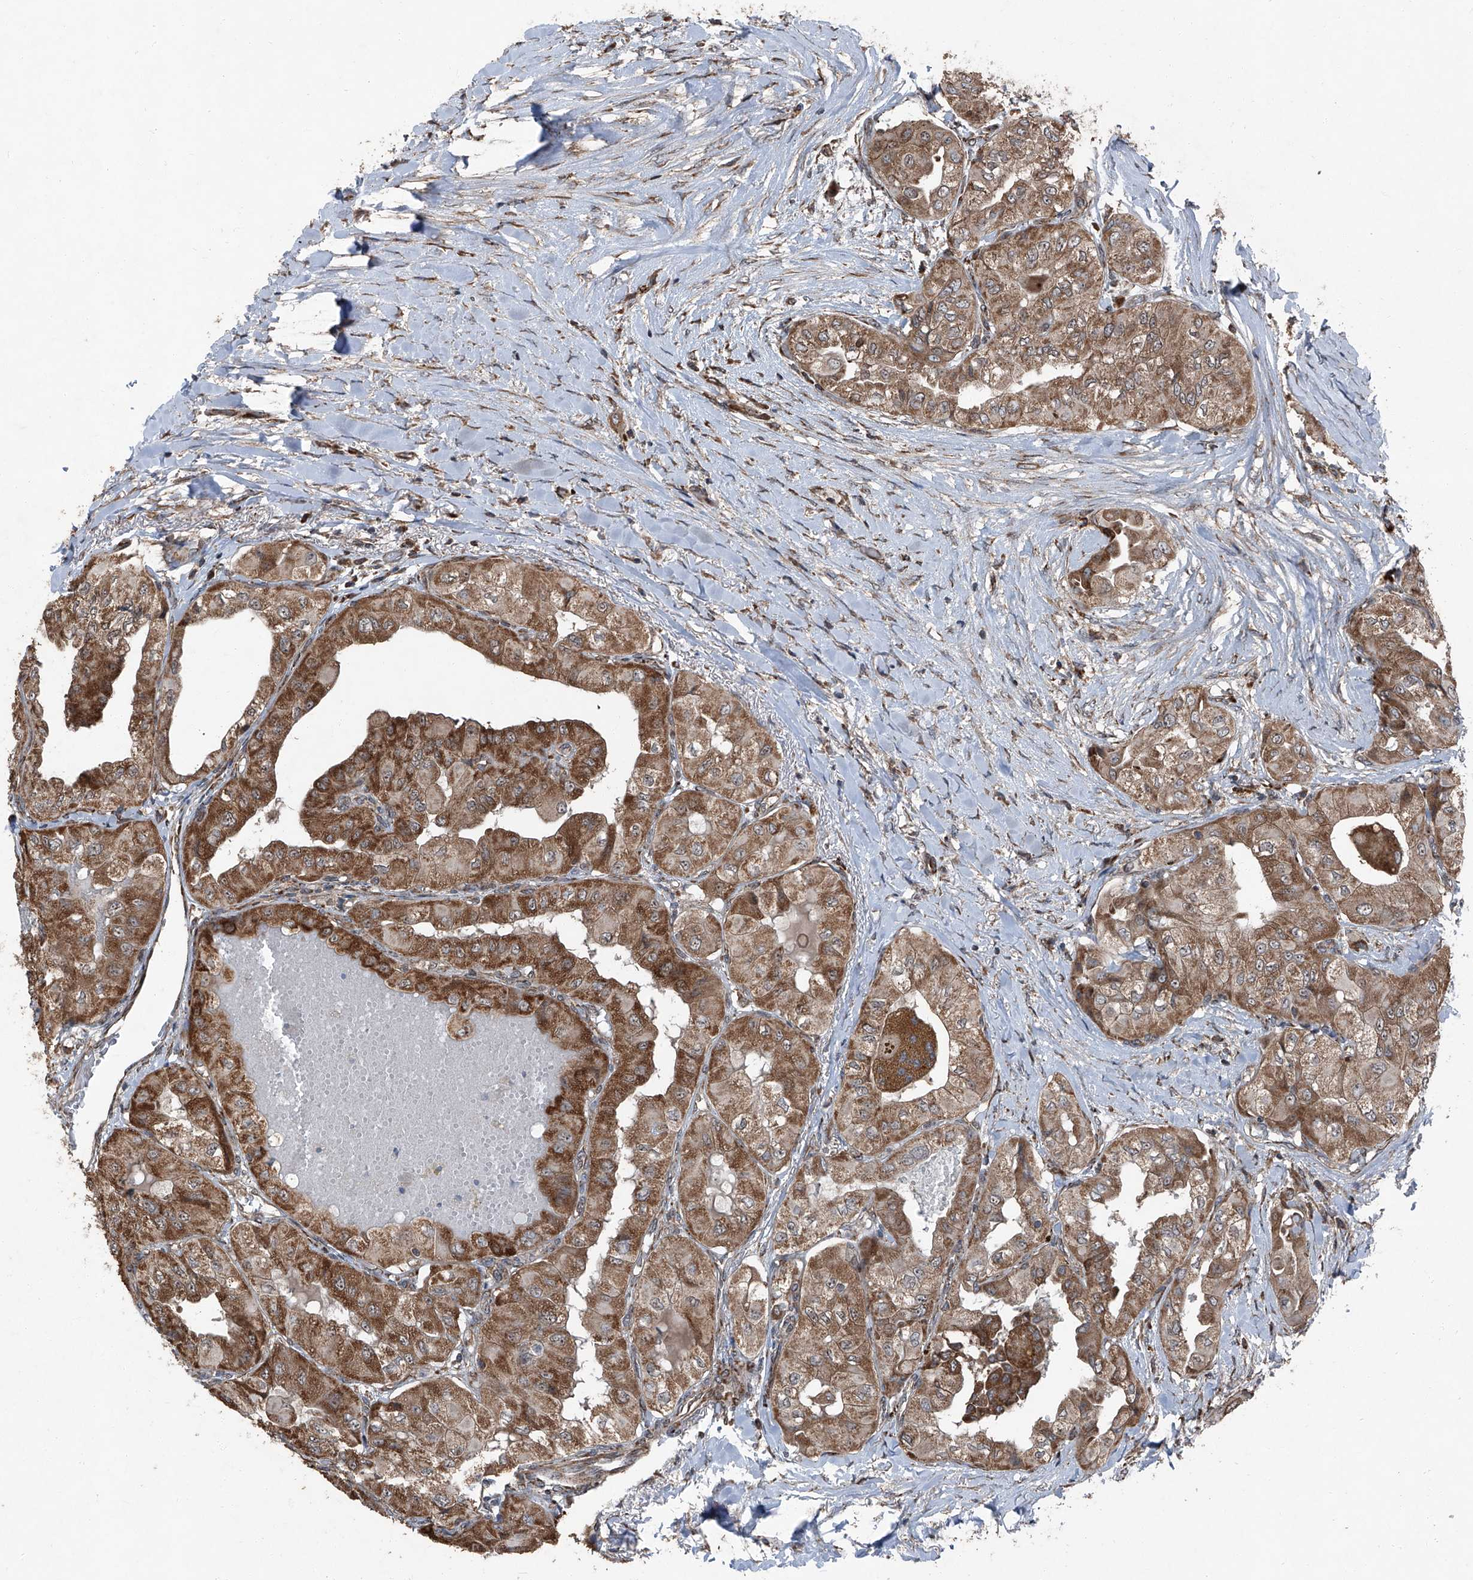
{"staining": {"intensity": "moderate", "quantity": ">75%", "location": "cytoplasmic/membranous"}, "tissue": "thyroid cancer", "cell_type": "Tumor cells", "image_type": "cancer", "snomed": [{"axis": "morphology", "description": "Papillary adenocarcinoma, NOS"}, {"axis": "topography", "description": "Thyroid gland"}], "caption": "An image showing moderate cytoplasmic/membranous staining in approximately >75% of tumor cells in papillary adenocarcinoma (thyroid), as visualized by brown immunohistochemical staining.", "gene": "LIMK1", "patient": {"sex": "female", "age": 59}}